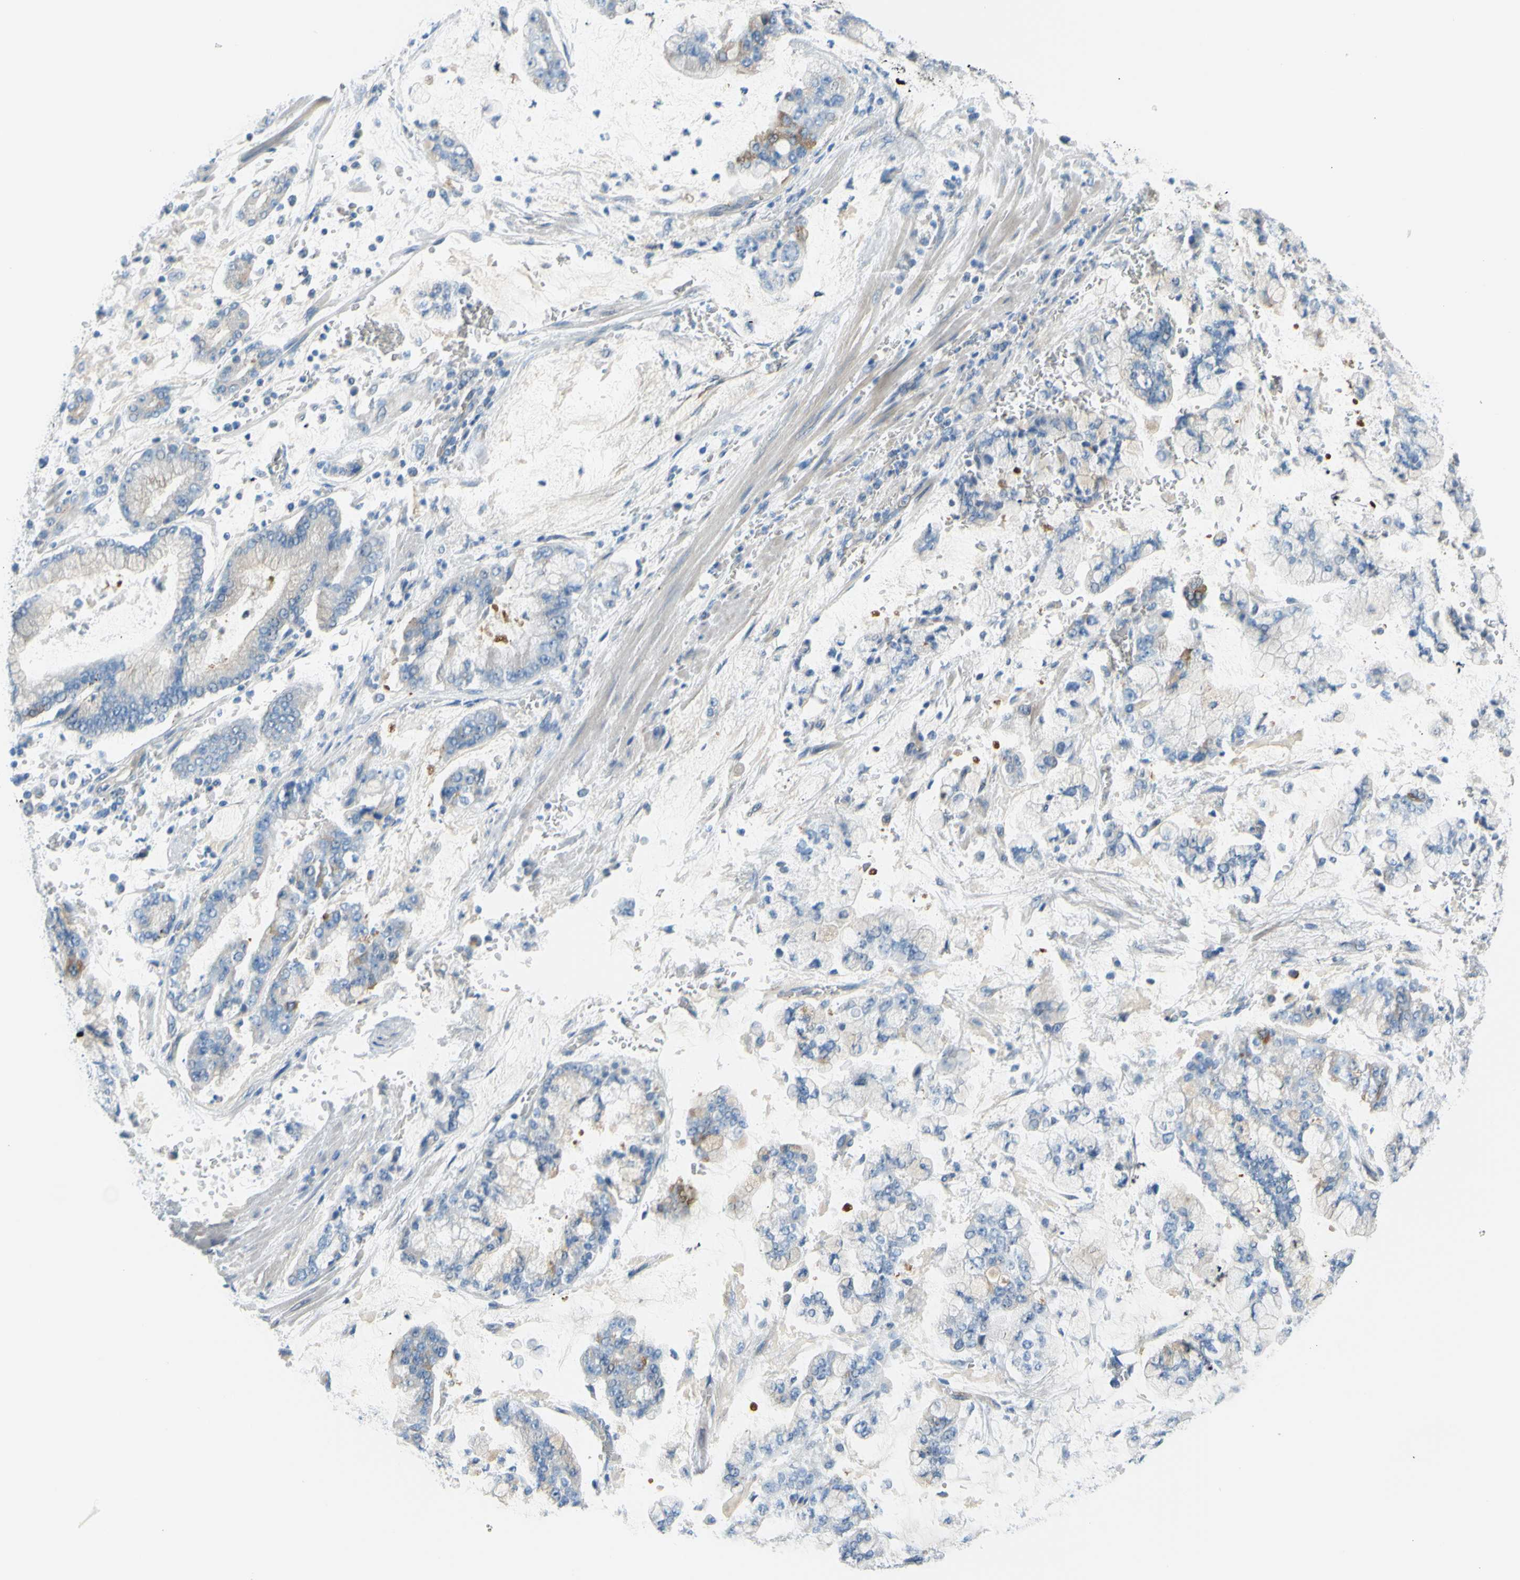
{"staining": {"intensity": "weak", "quantity": "<25%", "location": "cytoplasmic/membranous"}, "tissue": "stomach cancer", "cell_type": "Tumor cells", "image_type": "cancer", "snomed": [{"axis": "morphology", "description": "Normal tissue, NOS"}, {"axis": "morphology", "description": "Adenocarcinoma, NOS"}, {"axis": "topography", "description": "Stomach, upper"}, {"axis": "topography", "description": "Stomach"}], "caption": "The image shows no staining of tumor cells in stomach adenocarcinoma.", "gene": "FRMD4B", "patient": {"sex": "male", "age": 76}}